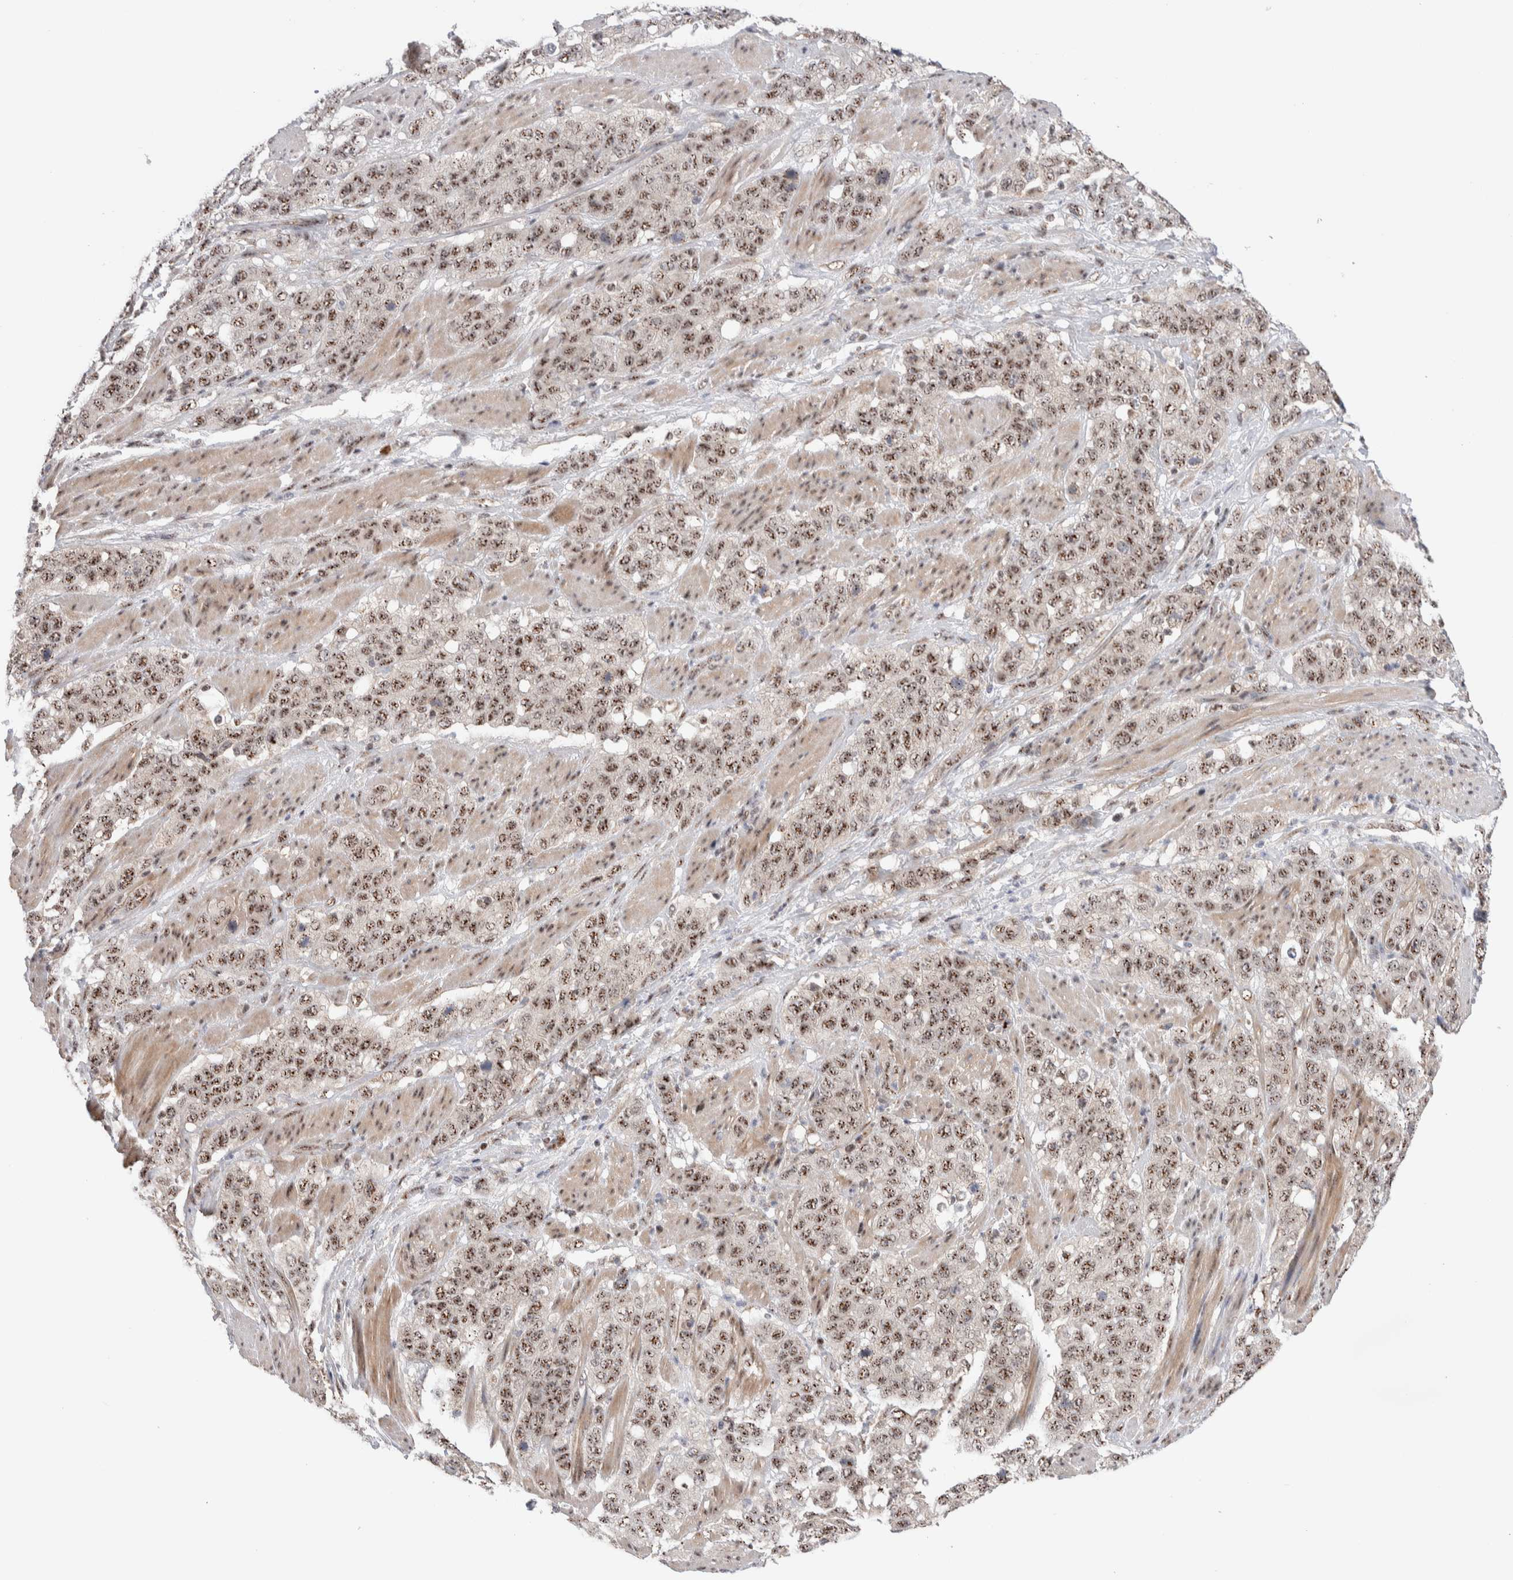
{"staining": {"intensity": "moderate", "quantity": ">75%", "location": "nuclear"}, "tissue": "stomach cancer", "cell_type": "Tumor cells", "image_type": "cancer", "snomed": [{"axis": "morphology", "description": "Adenocarcinoma, NOS"}, {"axis": "topography", "description": "Stomach"}], "caption": "The micrograph displays a brown stain indicating the presence of a protein in the nuclear of tumor cells in stomach adenocarcinoma.", "gene": "ZNF695", "patient": {"sex": "male", "age": 48}}